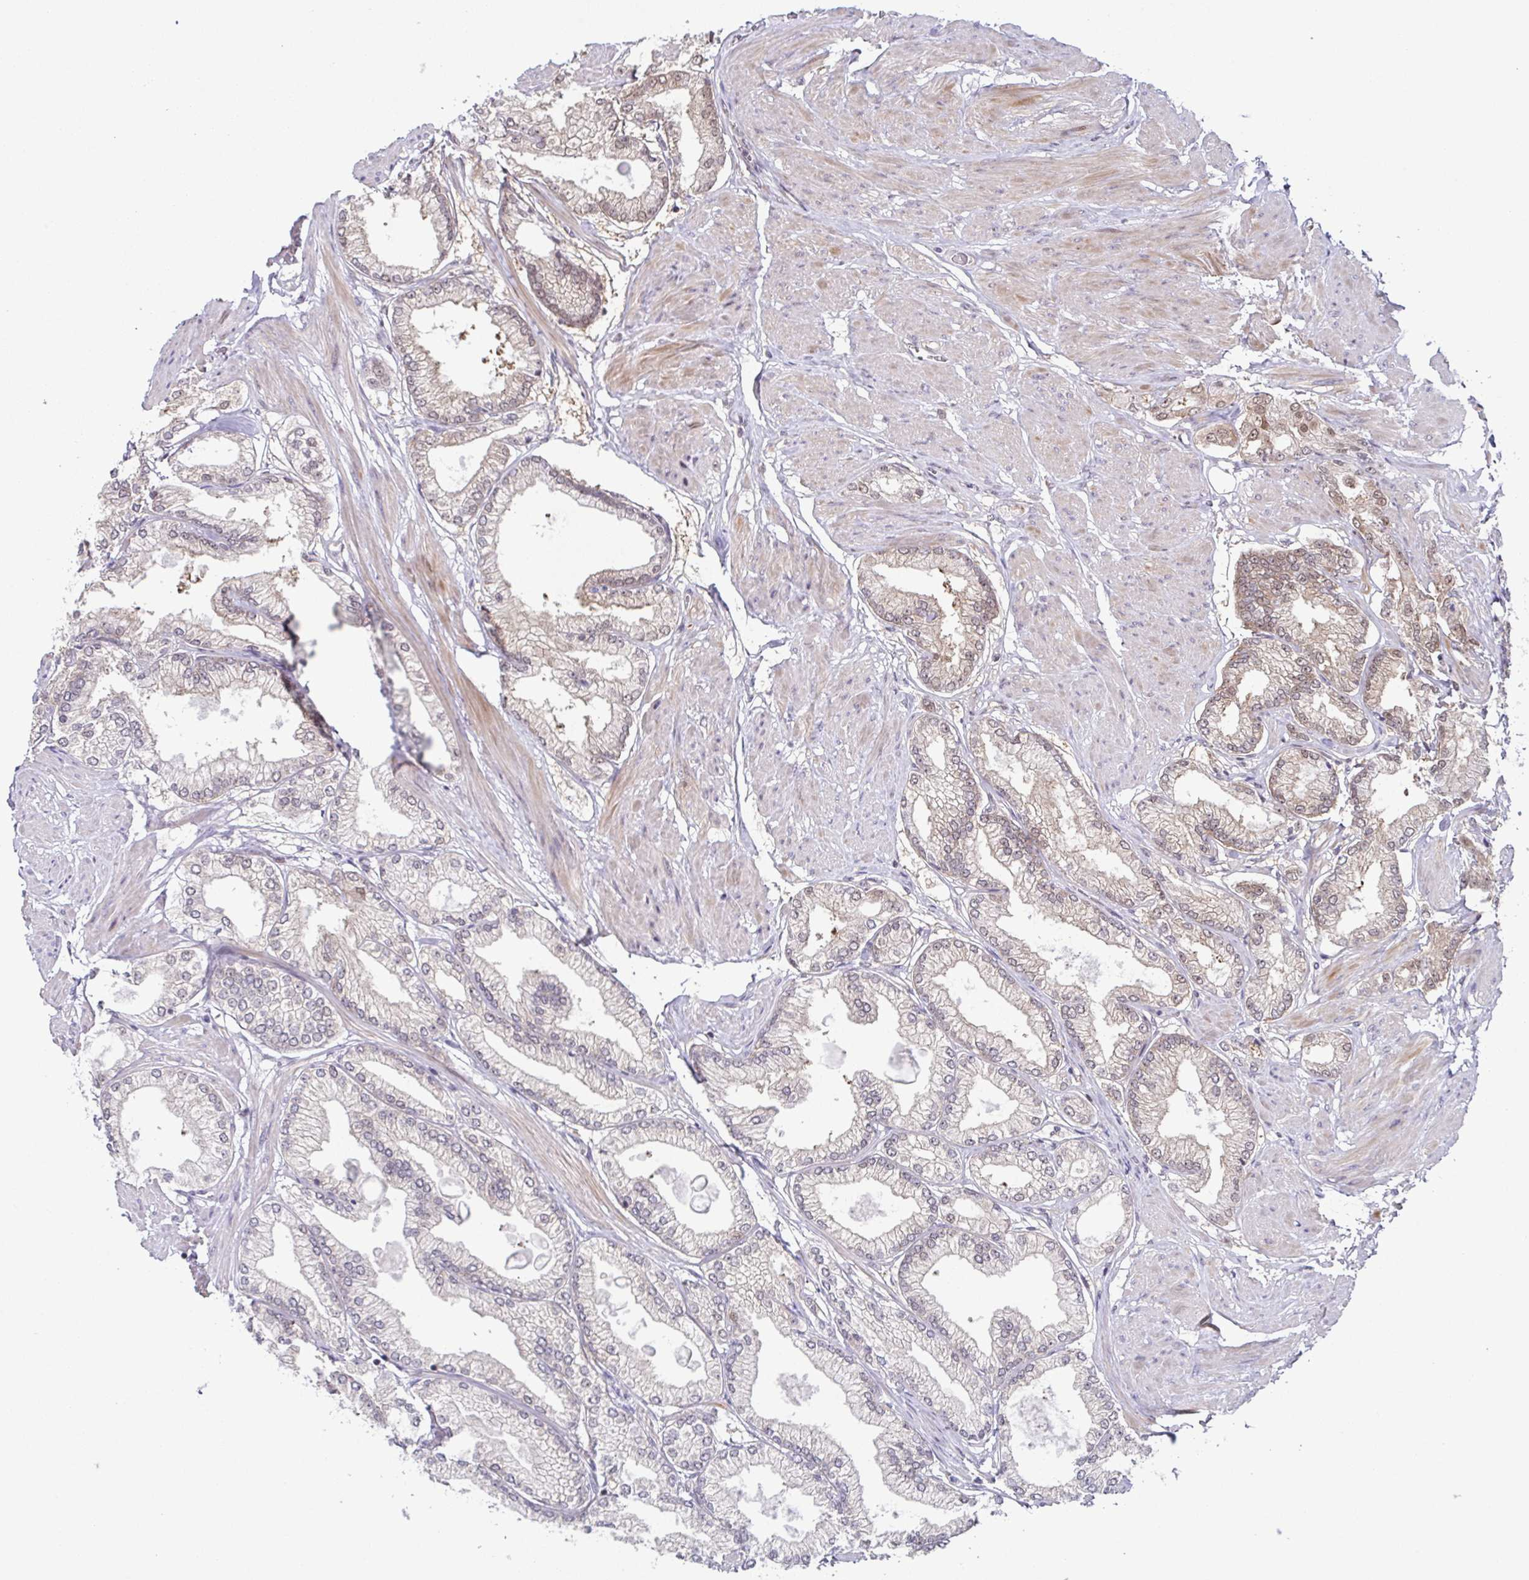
{"staining": {"intensity": "weak", "quantity": "<25%", "location": "cytoplasmic/membranous,nuclear"}, "tissue": "prostate cancer", "cell_type": "Tumor cells", "image_type": "cancer", "snomed": [{"axis": "morphology", "description": "Adenocarcinoma, High grade"}, {"axis": "topography", "description": "Prostate"}], "caption": "High power microscopy photomicrograph of an immunohistochemistry photomicrograph of prostate cancer, revealing no significant positivity in tumor cells.", "gene": "DNAJB1", "patient": {"sex": "male", "age": 68}}